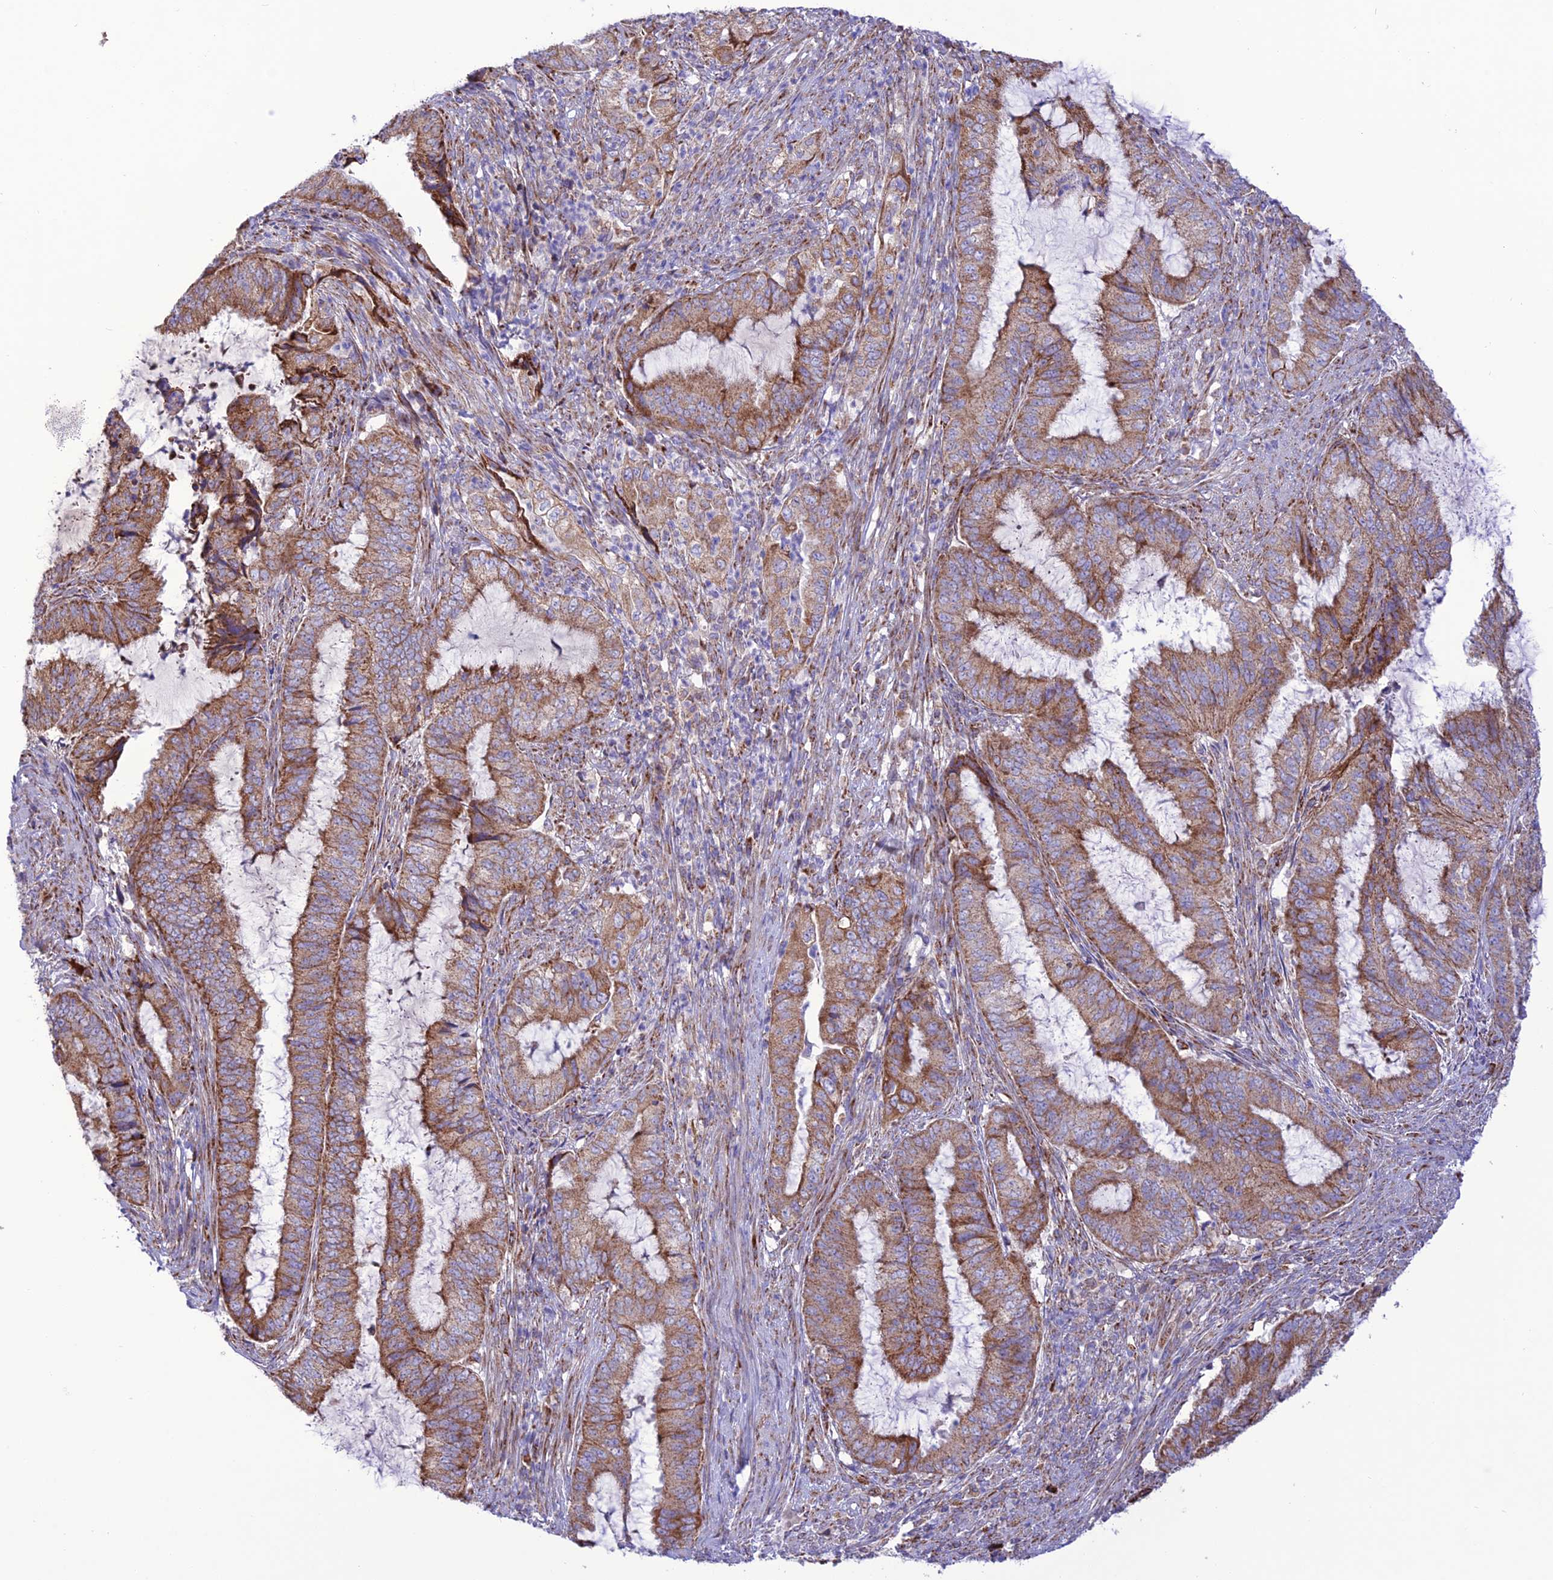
{"staining": {"intensity": "moderate", "quantity": ">75%", "location": "cytoplasmic/membranous"}, "tissue": "endometrial cancer", "cell_type": "Tumor cells", "image_type": "cancer", "snomed": [{"axis": "morphology", "description": "Adenocarcinoma, NOS"}, {"axis": "topography", "description": "Endometrium"}], "caption": "Endometrial cancer (adenocarcinoma) was stained to show a protein in brown. There is medium levels of moderate cytoplasmic/membranous positivity in approximately >75% of tumor cells. (DAB IHC with brightfield microscopy, high magnification).", "gene": "UAP1L1", "patient": {"sex": "female", "age": 51}}